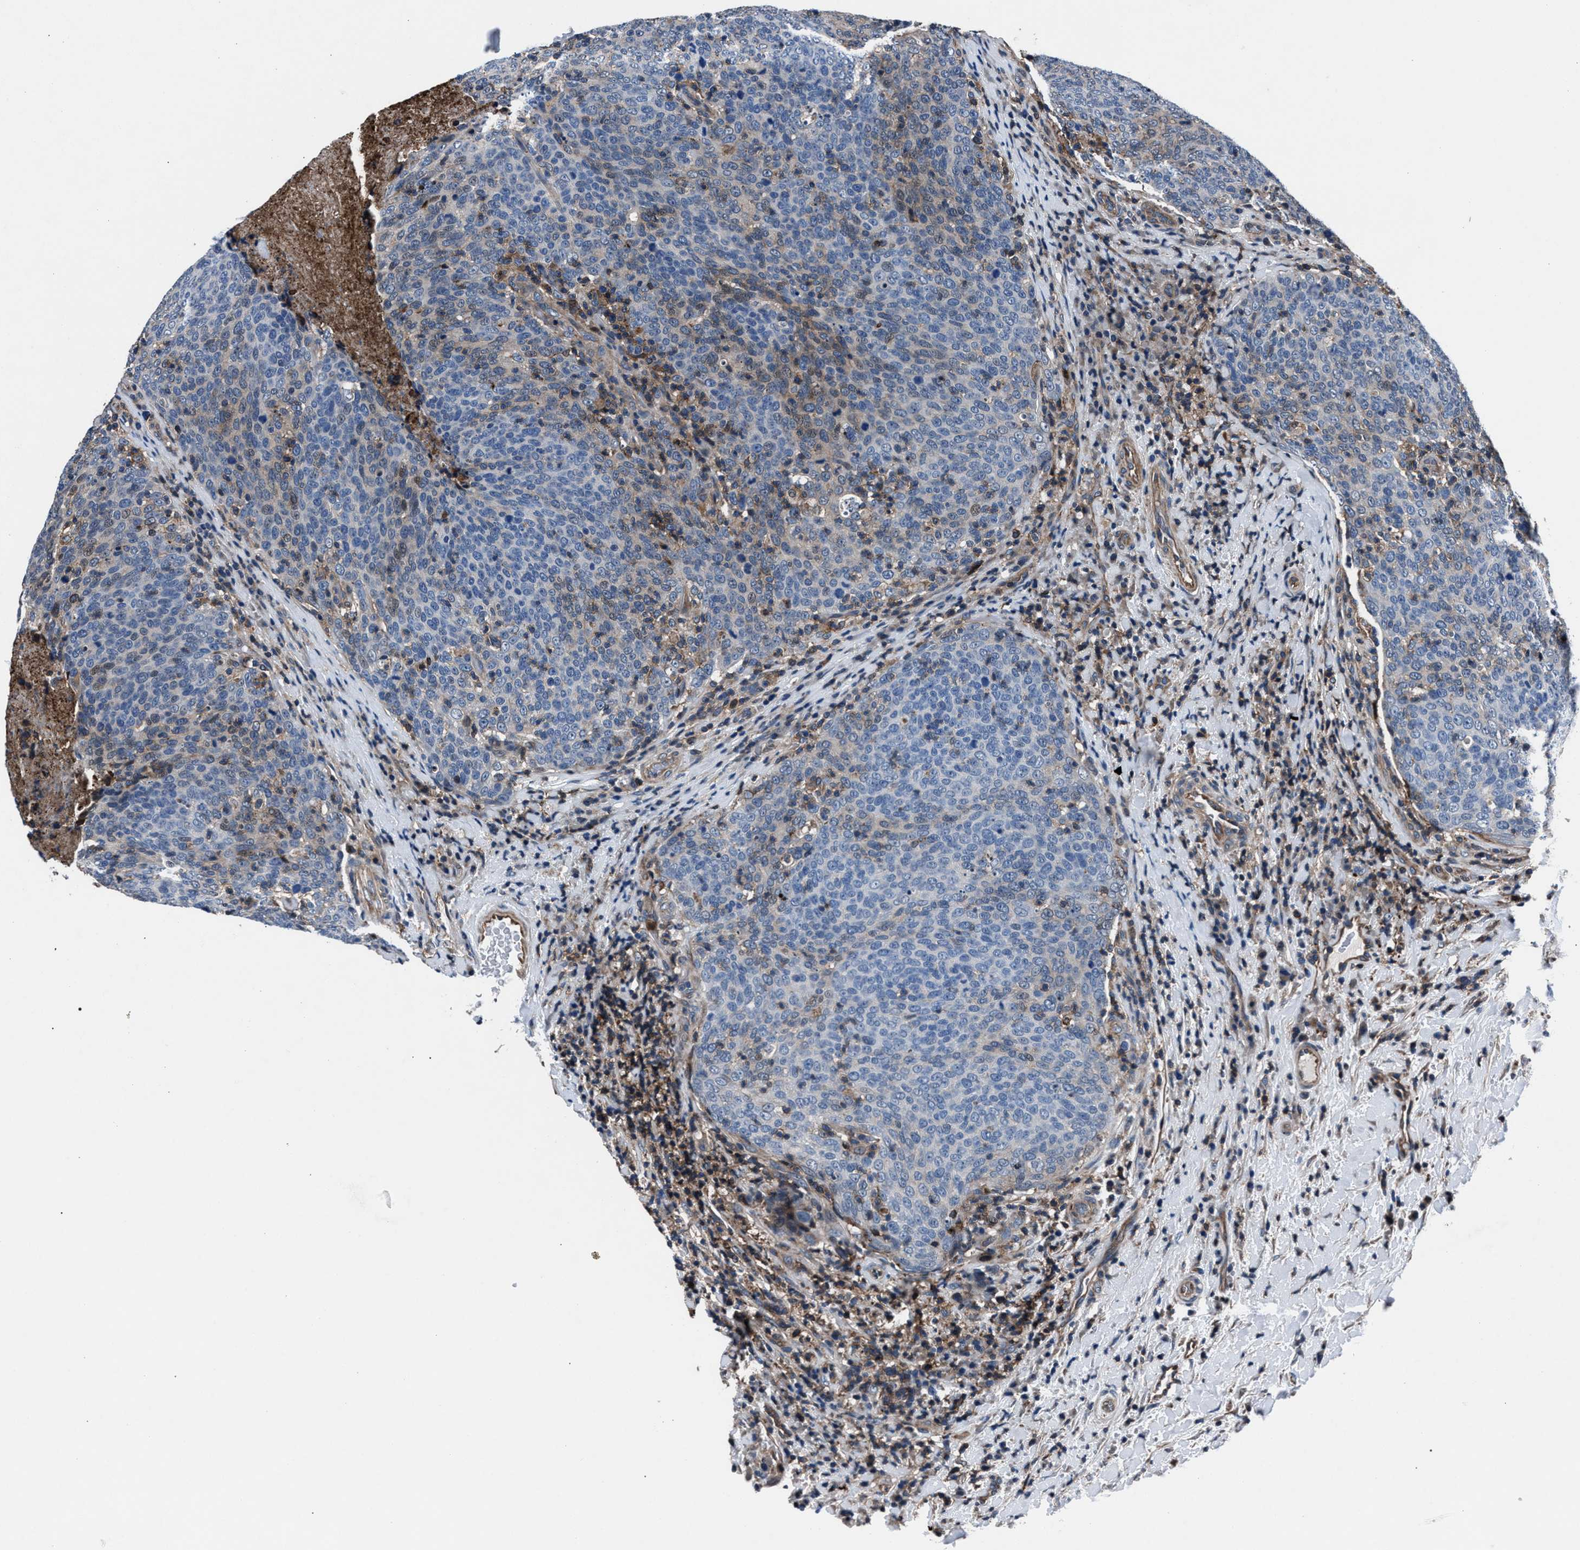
{"staining": {"intensity": "negative", "quantity": "none", "location": "none"}, "tissue": "head and neck cancer", "cell_type": "Tumor cells", "image_type": "cancer", "snomed": [{"axis": "morphology", "description": "Squamous cell carcinoma, NOS"}, {"axis": "morphology", "description": "Squamous cell carcinoma, metastatic, NOS"}, {"axis": "topography", "description": "Lymph node"}, {"axis": "topography", "description": "Head-Neck"}], "caption": "Immunohistochemistry (IHC) image of human head and neck cancer stained for a protein (brown), which displays no staining in tumor cells. Nuclei are stained in blue.", "gene": "MFSD11", "patient": {"sex": "male", "age": 62}}